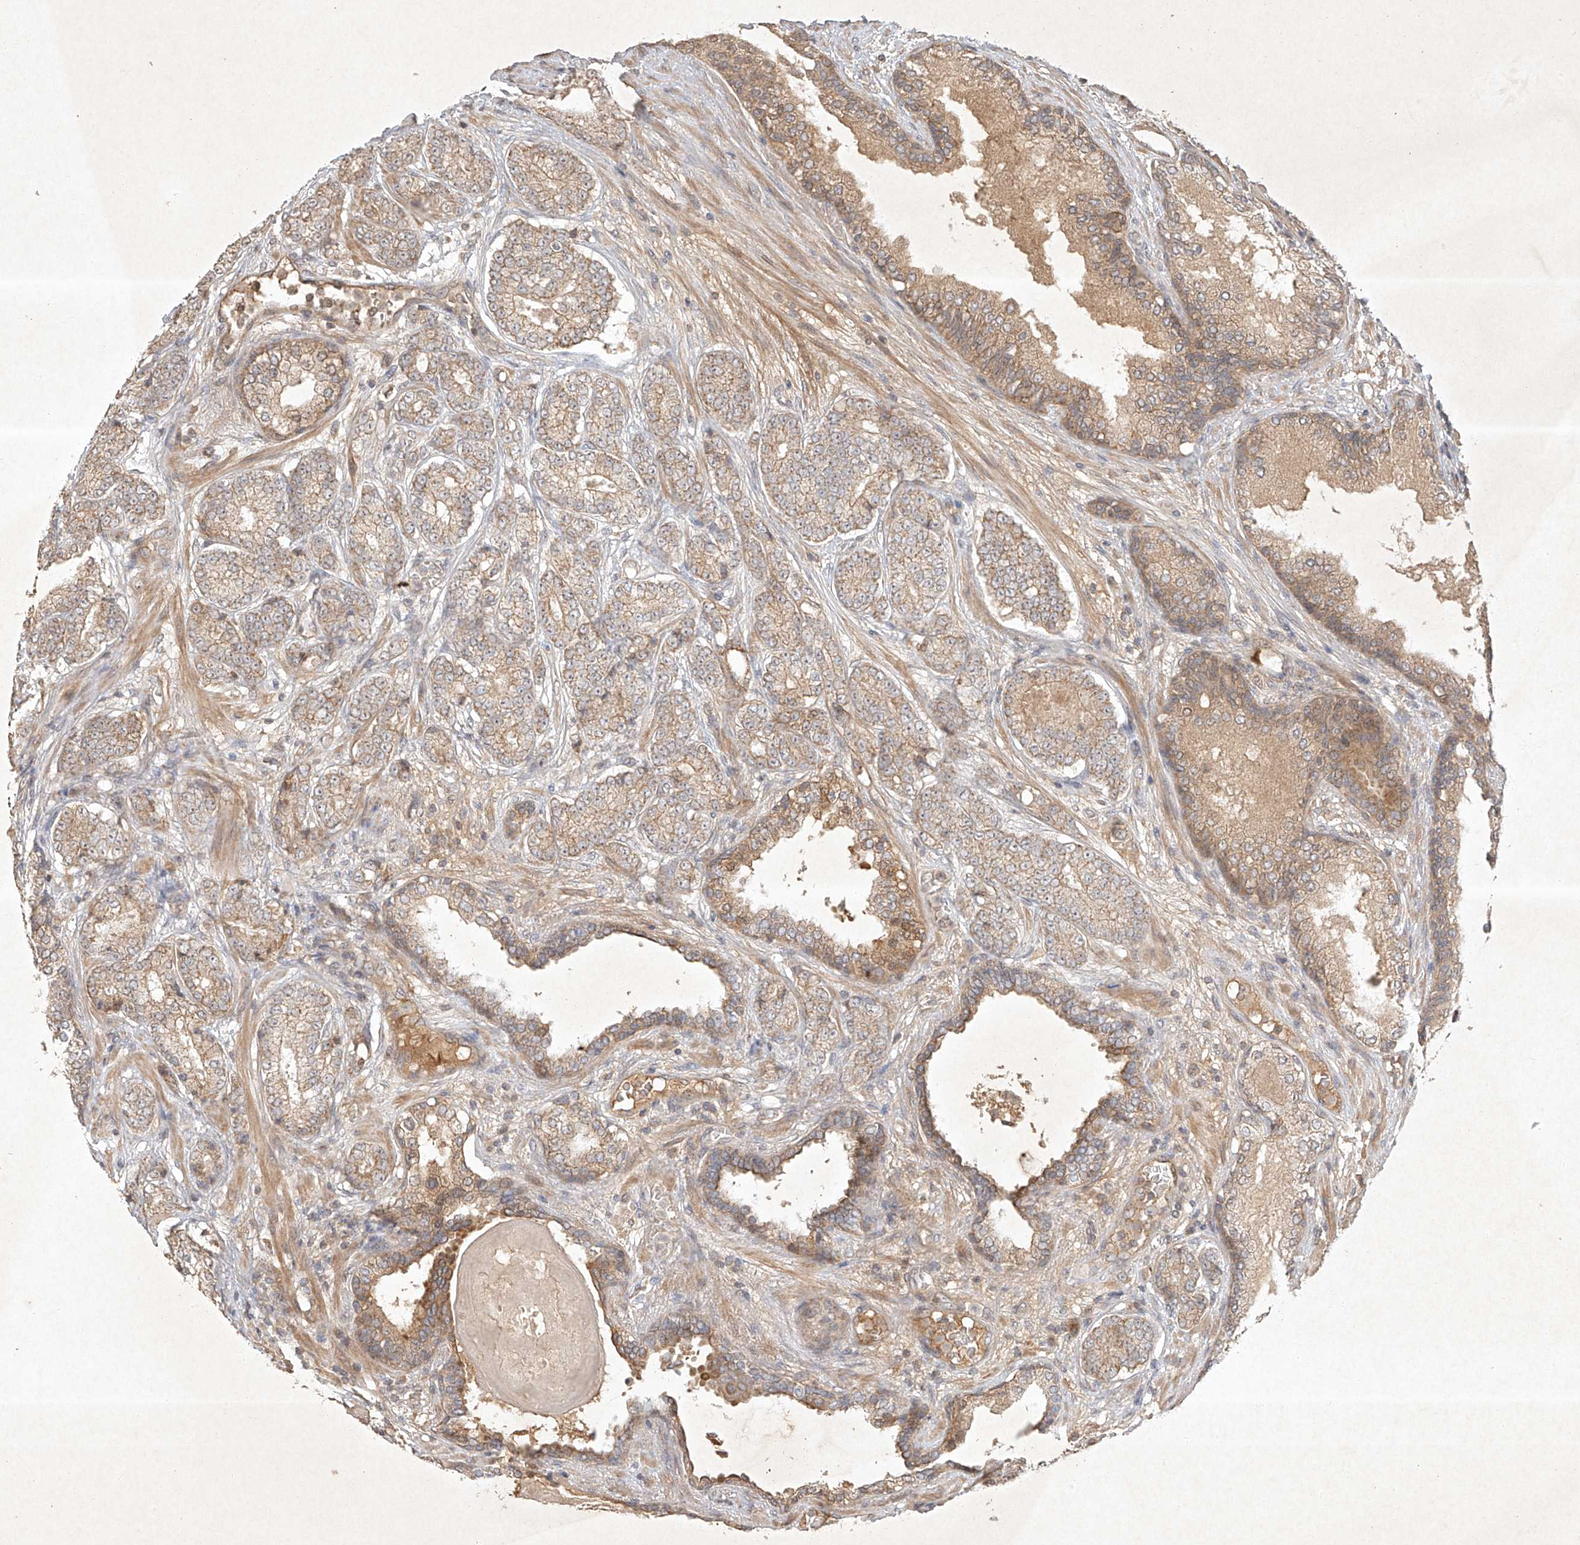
{"staining": {"intensity": "weak", "quantity": ">75%", "location": "cytoplasmic/membranous"}, "tissue": "prostate cancer", "cell_type": "Tumor cells", "image_type": "cancer", "snomed": [{"axis": "morphology", "description": "Adenocarcinoma, High grade"}, {"axis": "topography", "description": "Prostate"}], "caption": "Brown immunohistochemical staining in adenocarcinoma (high-grade) (prostate) shows weak cytoplasmic/membranous expression in approximately >75% of tumor cells.", "gene": "BTRC", "patient": {"sex": "male", "age": 61}}